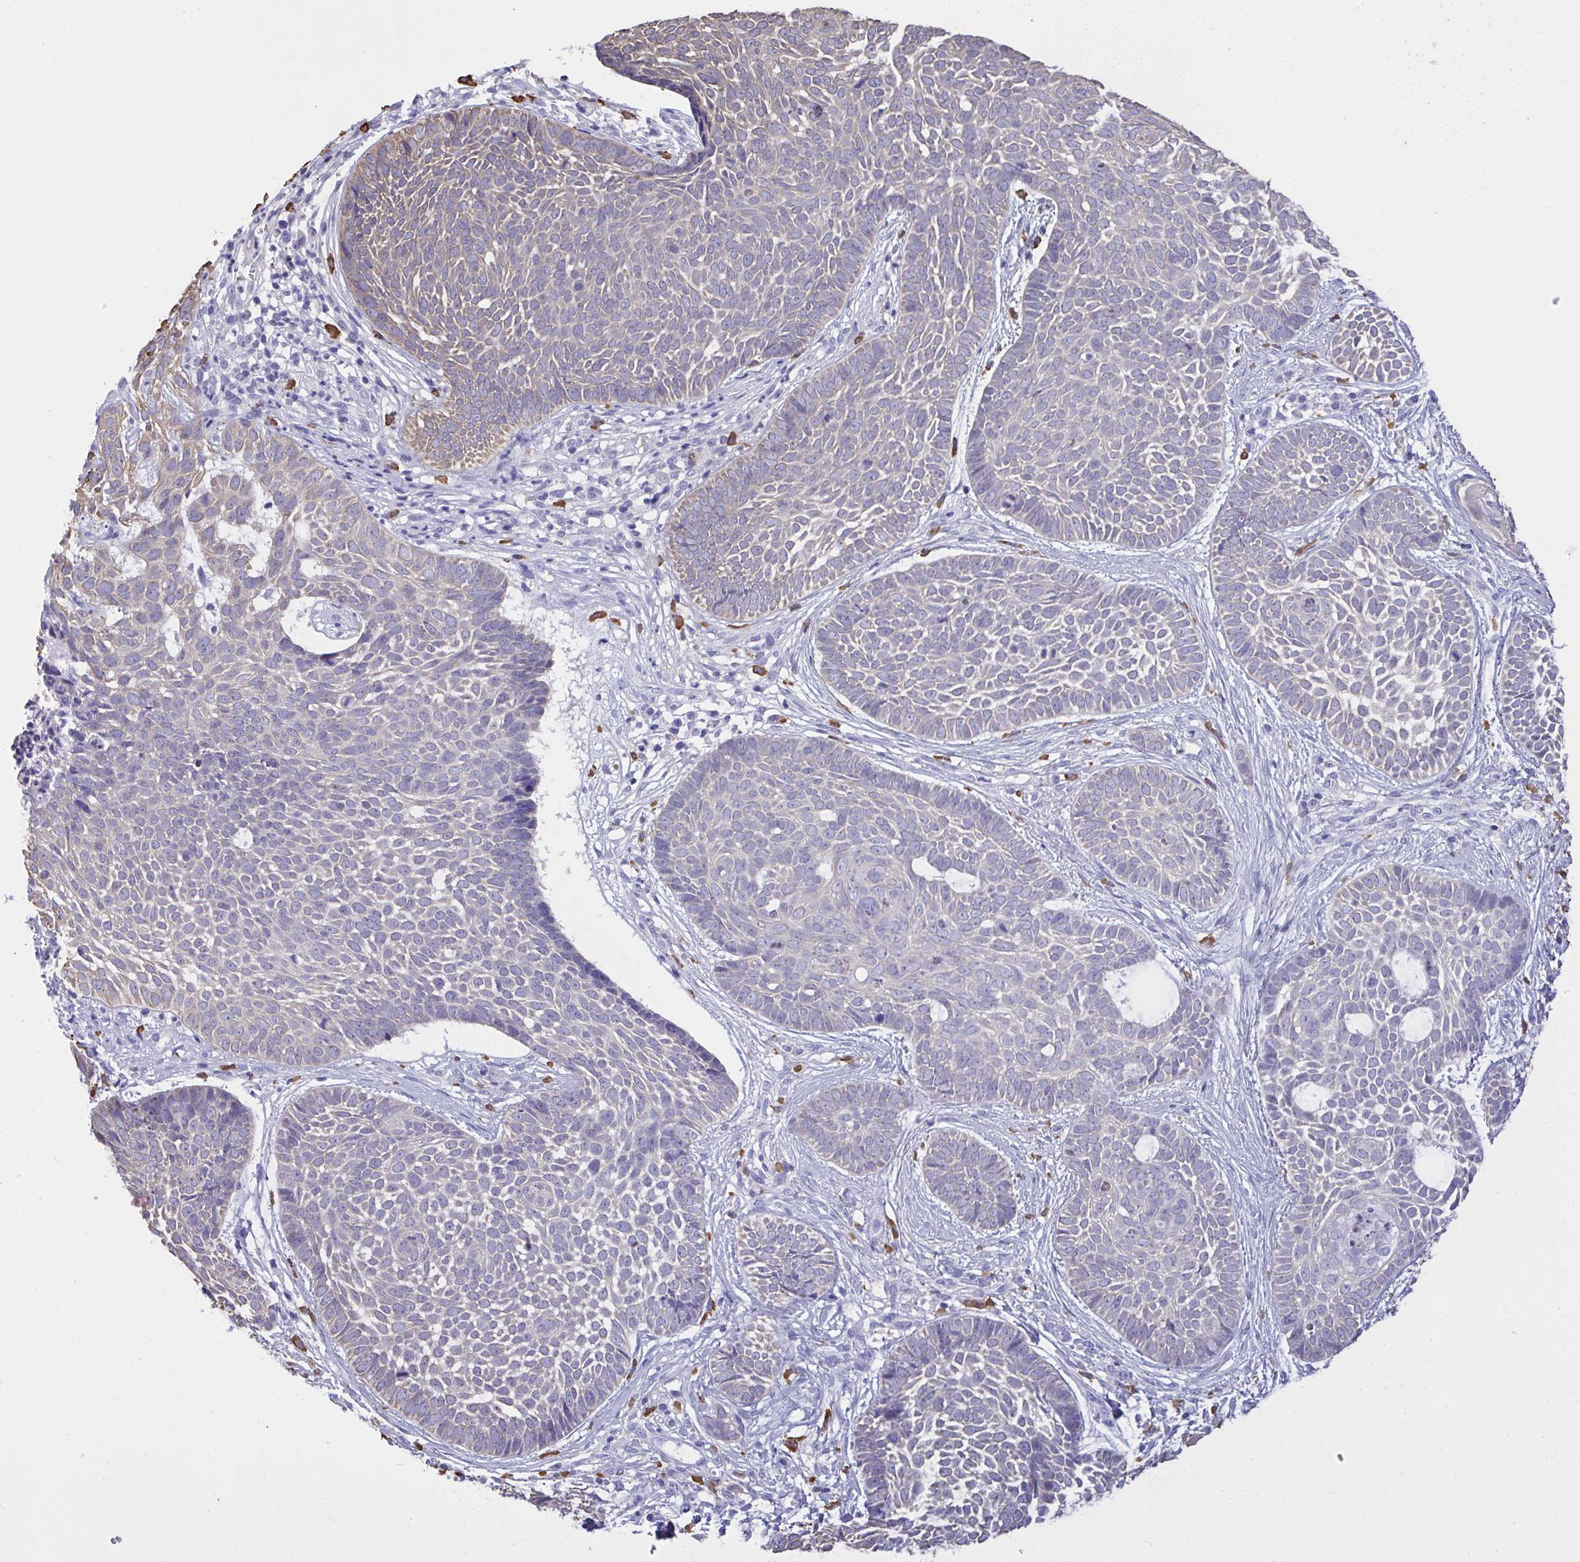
{"staining": {"intensity": "weak", "quantity": "<25%", "location": "cytoplasmic/membranous"}, "tissue": "skin cancer", "cell_type": "Tumor cells", "image_type": "cancer", "snomed": [{"axis": "morphology", "description": "Basal cell carcinoma"}, {"axis": "topography", "description": "Skin"}], "caption": "Immunohistochemical staining of skin cancer (basal cell carcinoma) reveals no significant expression in tumor cells.", "gene": "PSD", "patient": {"sex": "female", "age": 89}}